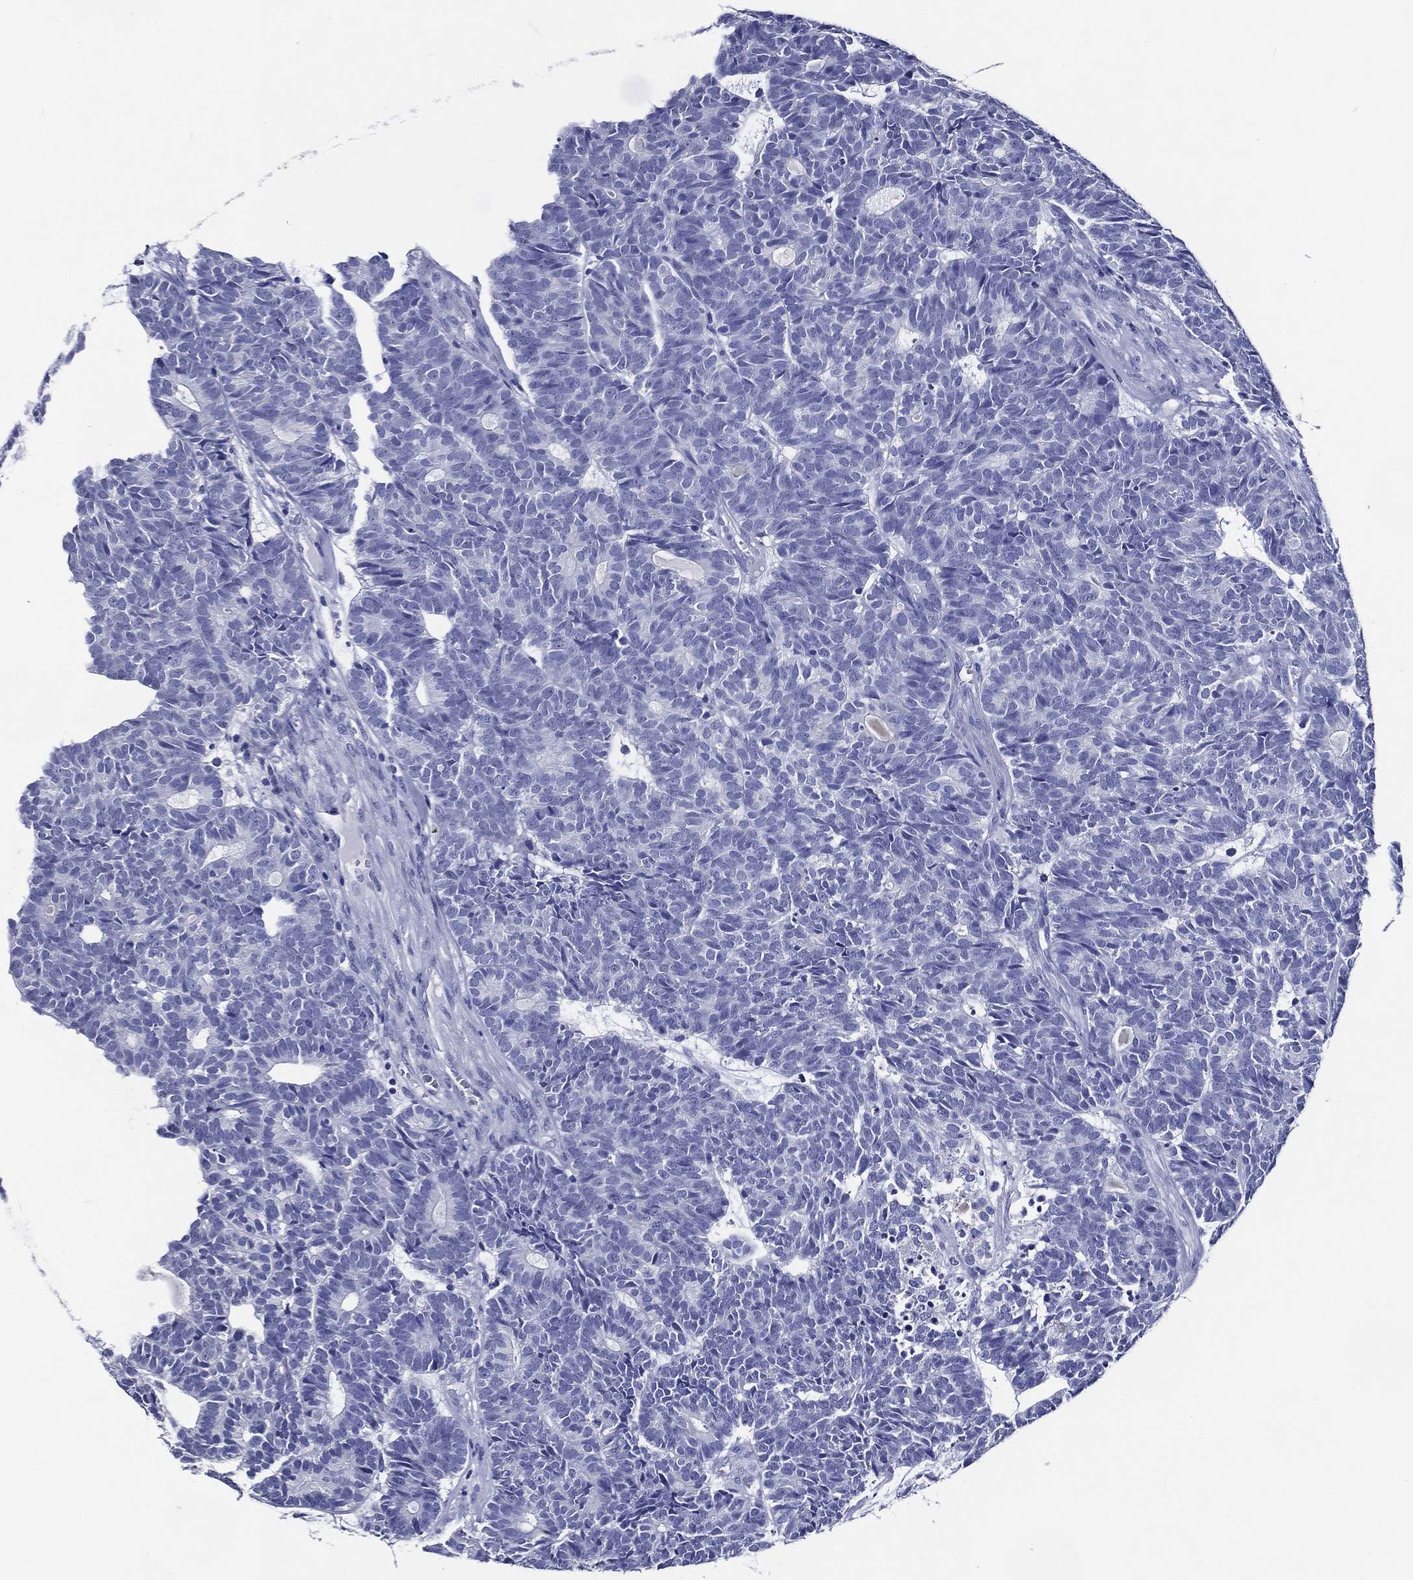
{"staining": {"intensity": "negative", "quantity": "none", "location": "none"}, "tissue": "head and neck cancer", "cell_type": "Tumor cells", "image_type": "cancer", "snomed": [{"axis": "morphology", "description": "Adenocarcinoma, NOS"}, {"axis": "topography", "description": "Head-Neck"}], "caption": "High power microscopy micrograph of an immunohistochemistry (IHC) photomicrograph of head and neck cancer (adenocarcinoma), revealing no significant expression in tumor cells. The staining was performed using DAB to visualize the protein expression in brown, while the nuclei were stained in blue with hematoxylin (Magnification: 20x).", "gene": "ACE2", "patient": {"sex": "female", "age": 81}}